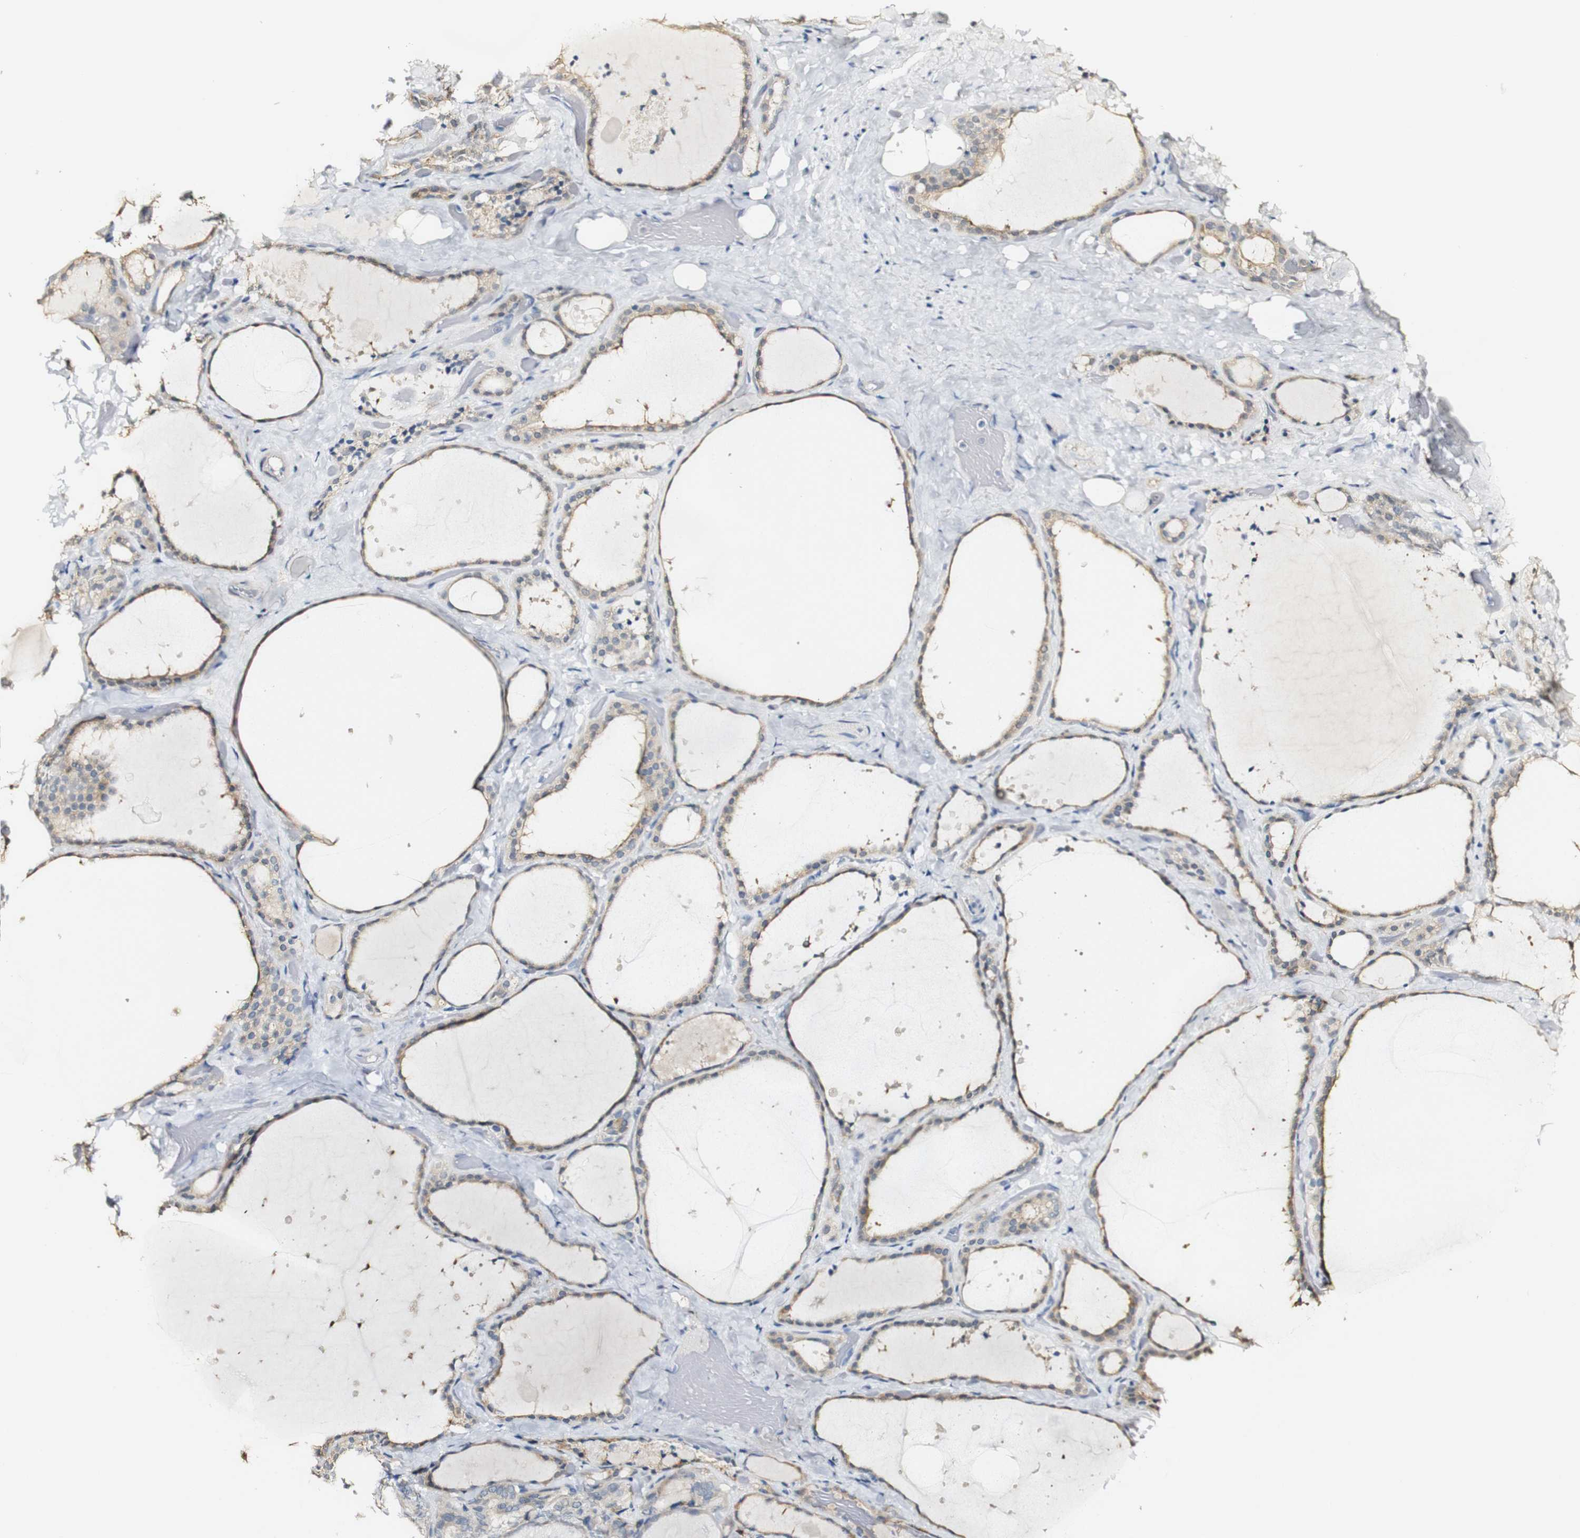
{"staining": {"intensity": "moderate", "quantity": ">75%", "location": "cytoplasmic/membranous"}, "tissue": "thyroid gland", "cell_type": "Glandular cells", "image_type": "normal", "snomed": [{"axis": "morphology", "description": "Normal tissue, NOS"}, {"axis": "topography", "description": "Thyroid gland"}], "caption": "Brown immunohistochemical staining in unremarkable thyroid gland demonstrates moderate cytoplasmic/membranous staining in about >75% of glandular cells. Immunohistochemistry stains the protein in brown and the nuclei are stained blue.", "gene": "FMO3", "patient": {"sex": "female", "age": 44}}